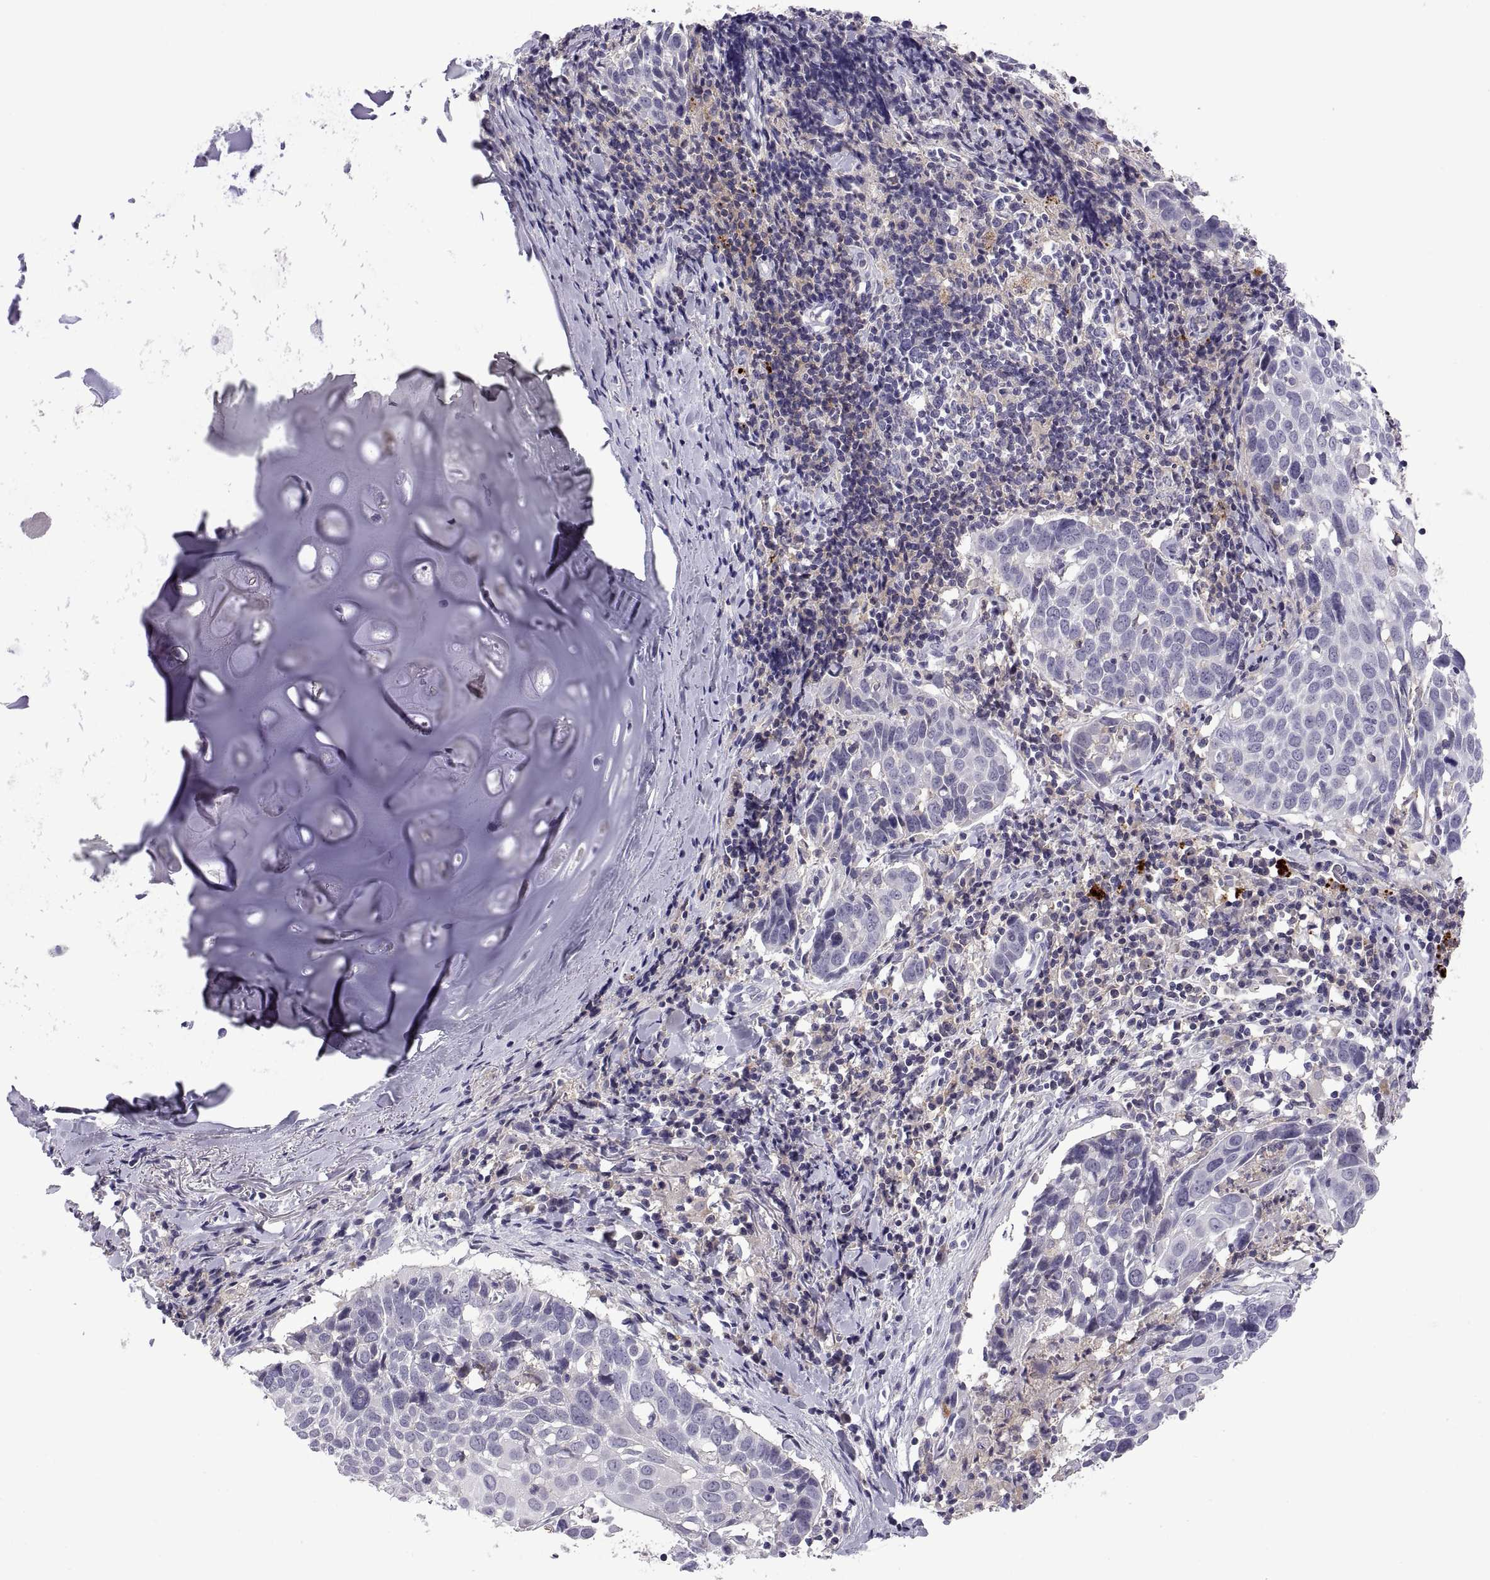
{"staining": {"intensity": "negative", "quantity": "none", "location": "none"}, "tissue": "lung cancer", "cell_type": "Tumor cells", "image_type": "cancer", "snomed": [{"axis": "morphology", "description": "Squamous cell carcinoma, NOS"}, {"axis": "topography", "description": "Lung"}], "caption": "IHC image of lung cancer stained for a protein (brown), which exhibits no expression in tumor cells. Nuclei are stained in blue.", "gene": "RGS19", "patient": {"sex": "male", "age": 57}}